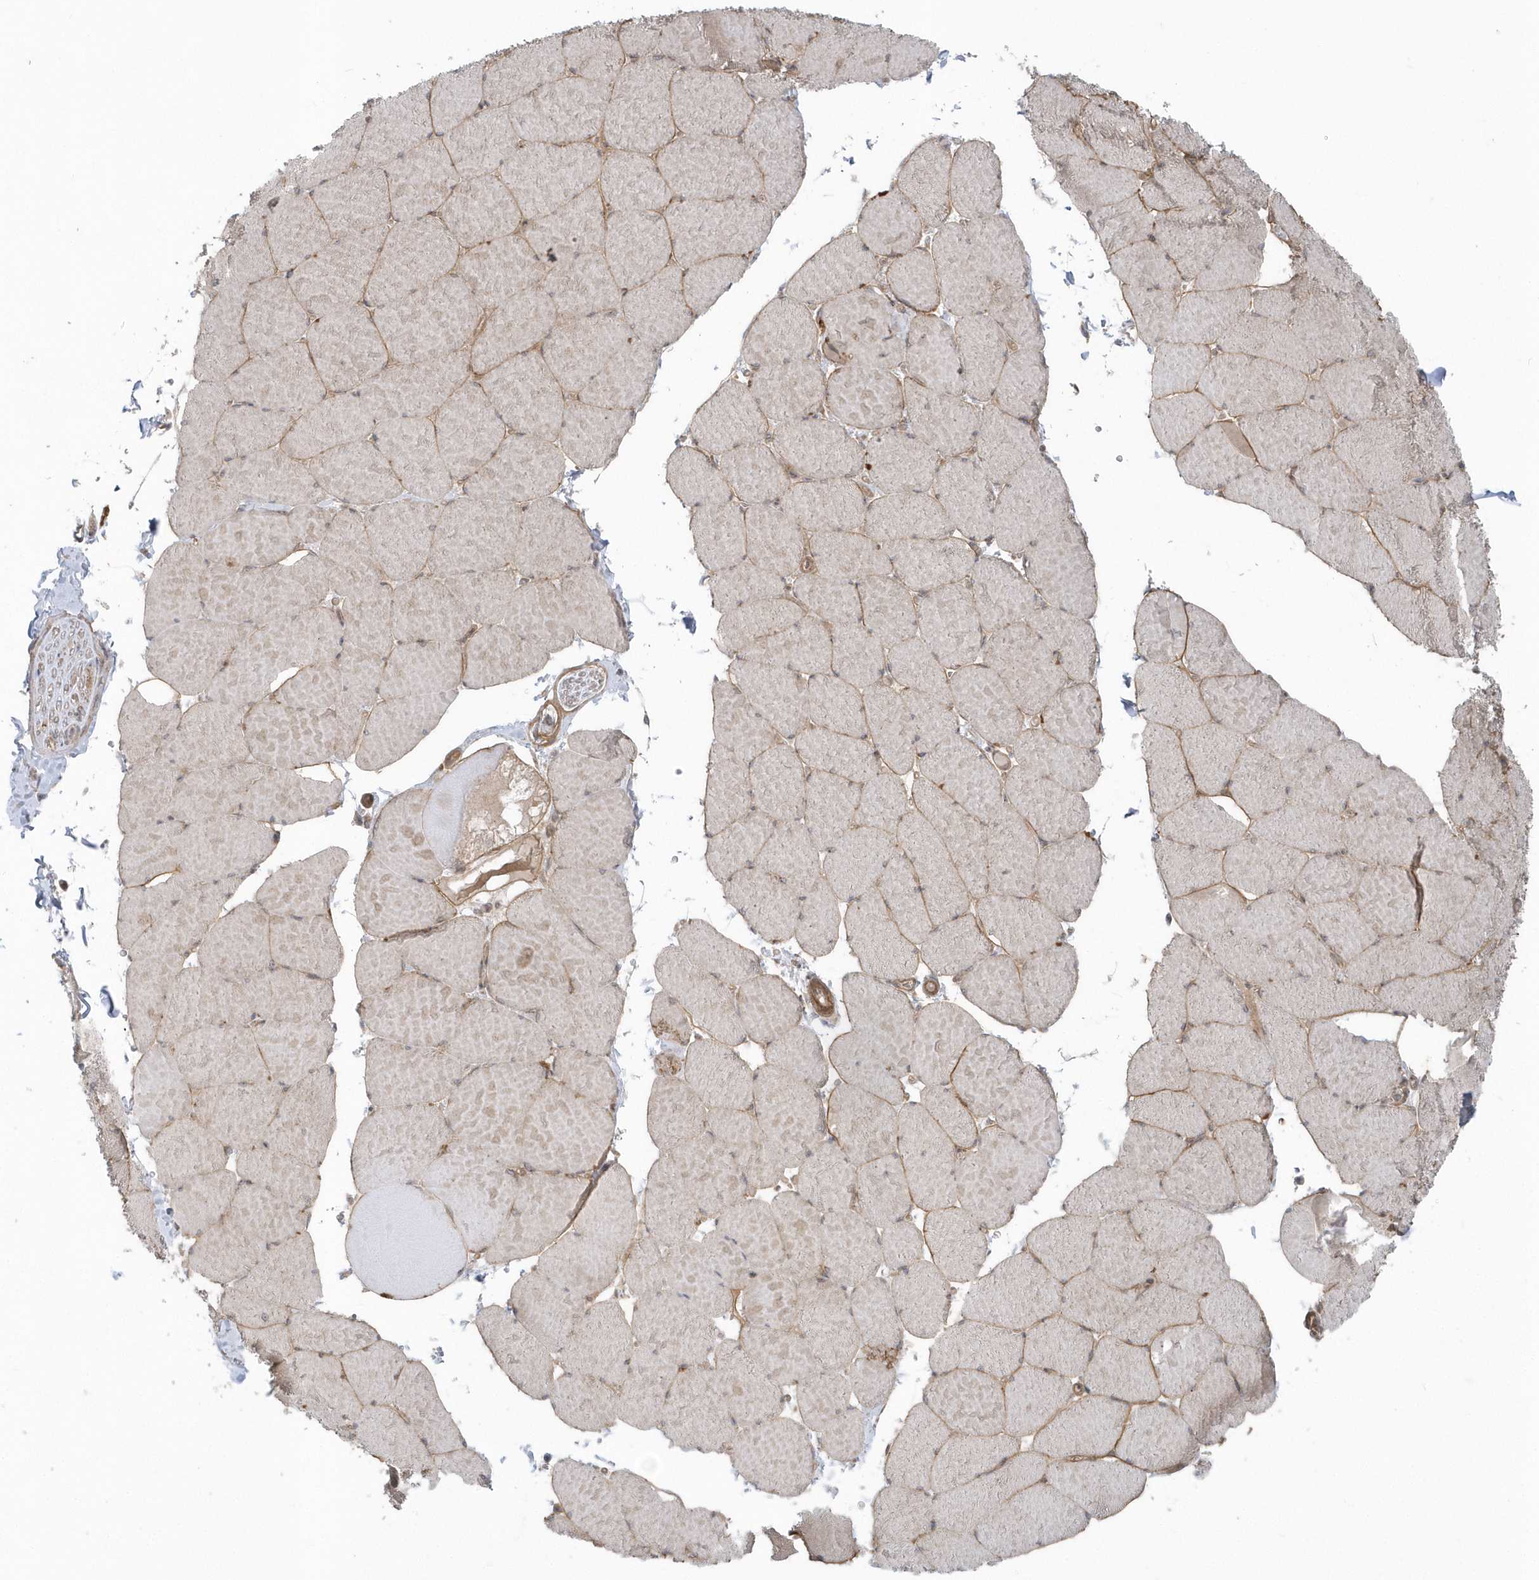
{"staining": {"intensity": "negative", "quantity": "none", "location": "none"}, "tissue": "skeletal muscle", "cell_type": "Myocytes", "image_type": "normal", "snomed": [{"axis": "morphology", "description": "Normal tissue, NOS"}, {"axis": "topography", "description": "Skeletal muscle"}, {"axis": "topography", "description": "Head-Neck"}], "caption": "Skeletal muscle stained for a protein using immunohistochemistry (IHC) shows no positivity myocytes.", "gene": "ACTR1A", "patient": {"sex": "male", "age": 66}}